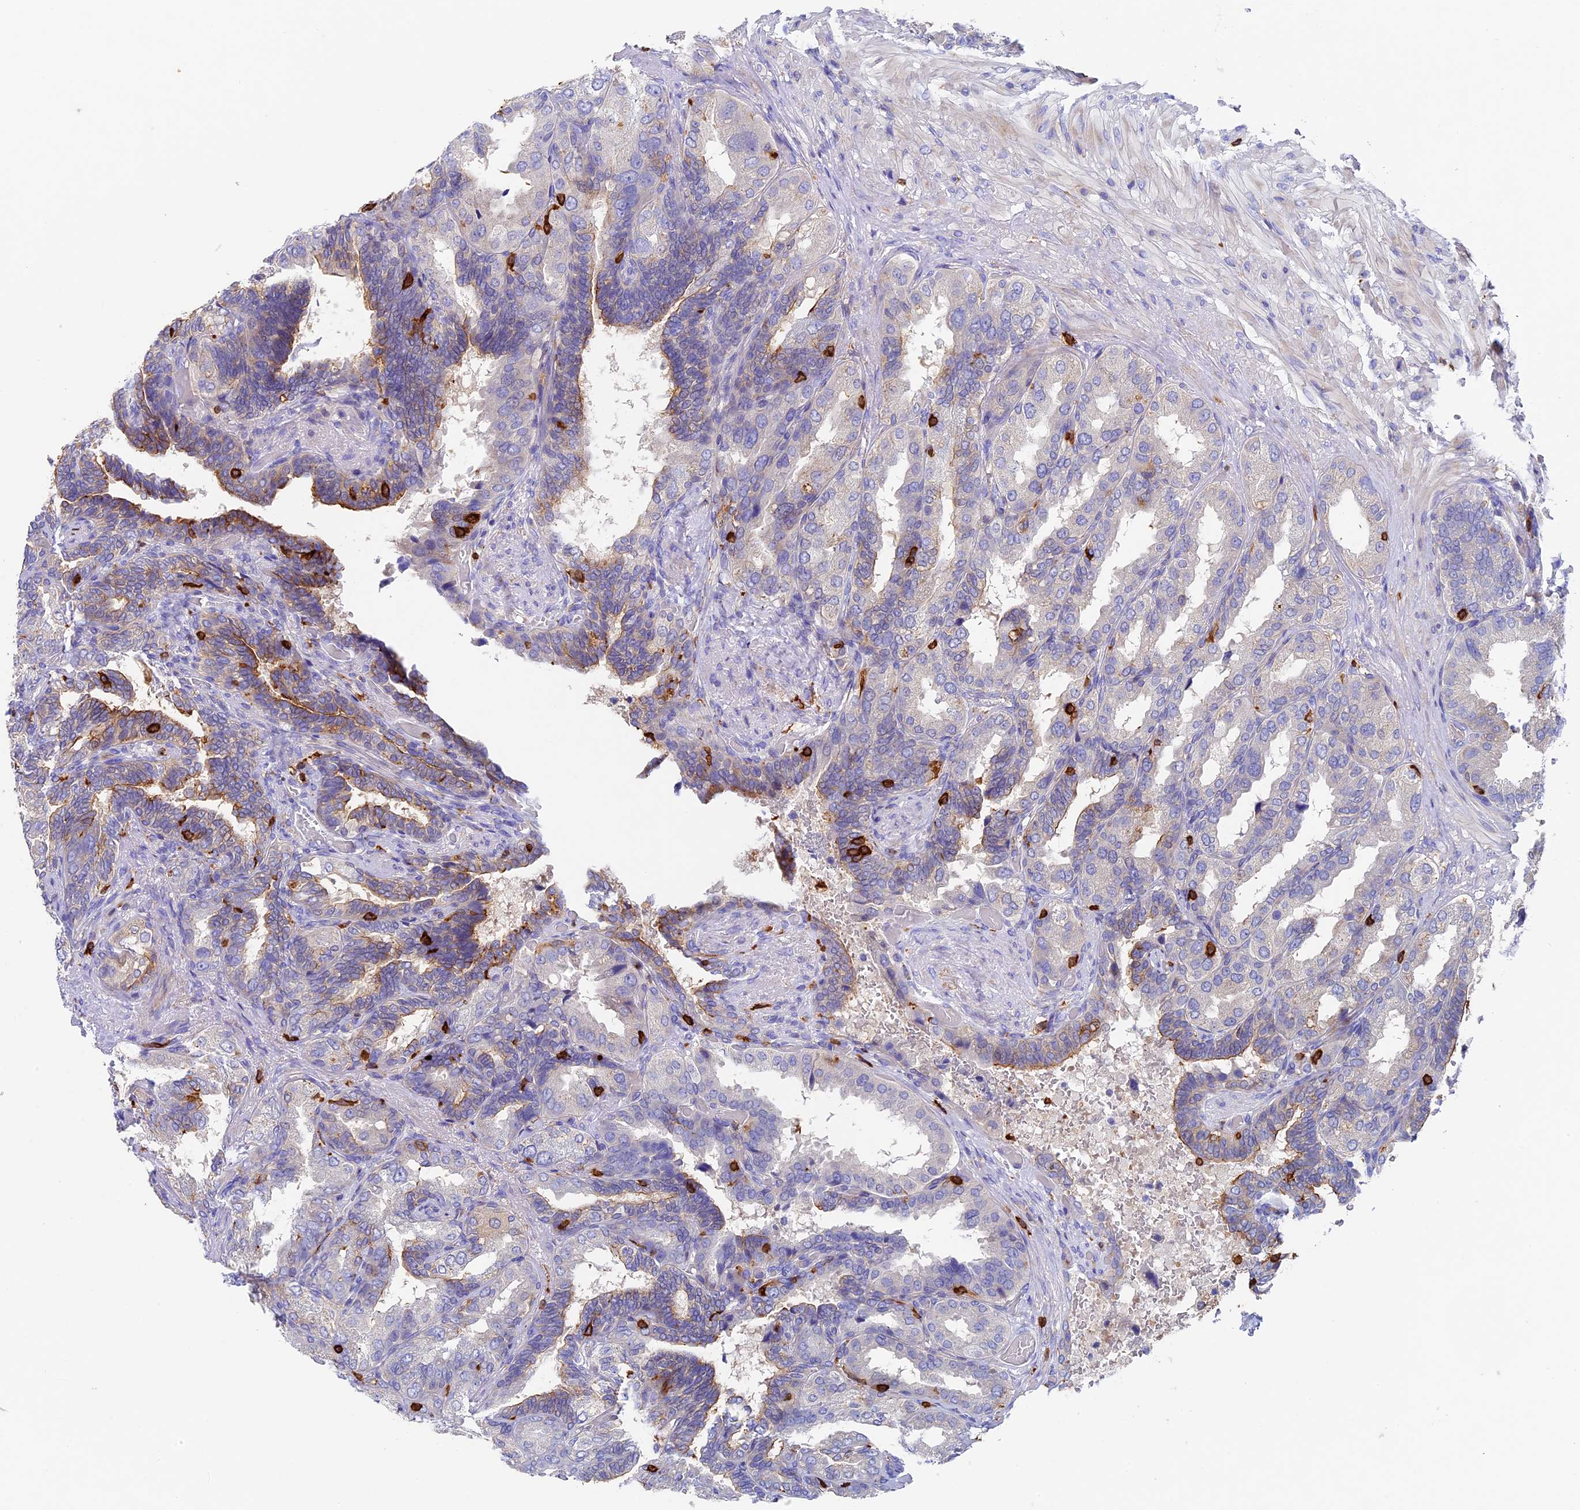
{"staining": {"intensity": "moderate", "quantity": "<25%", "location": "cytoplasmic/membranous"}, "tissue": "seminal vesicle", "cell_type": "Glandular cells", "image_type": "normal", "snomed": [{"axis": "morphology", "description": "Normal tissue, NOS"}, {"axis": "topography", "description": "Seminal veicle"}, {"axis": "topography", "description": "Peripheral nerve tissue"}], "caption": "Seminal vesicle was stained to show a protein in brown. There is low levels of moderate cytoplasmic/membranous positivity in about <25% of glandular cells.", "gene": "ADAT1", "patient": {"sex": "male", "age": 63}}